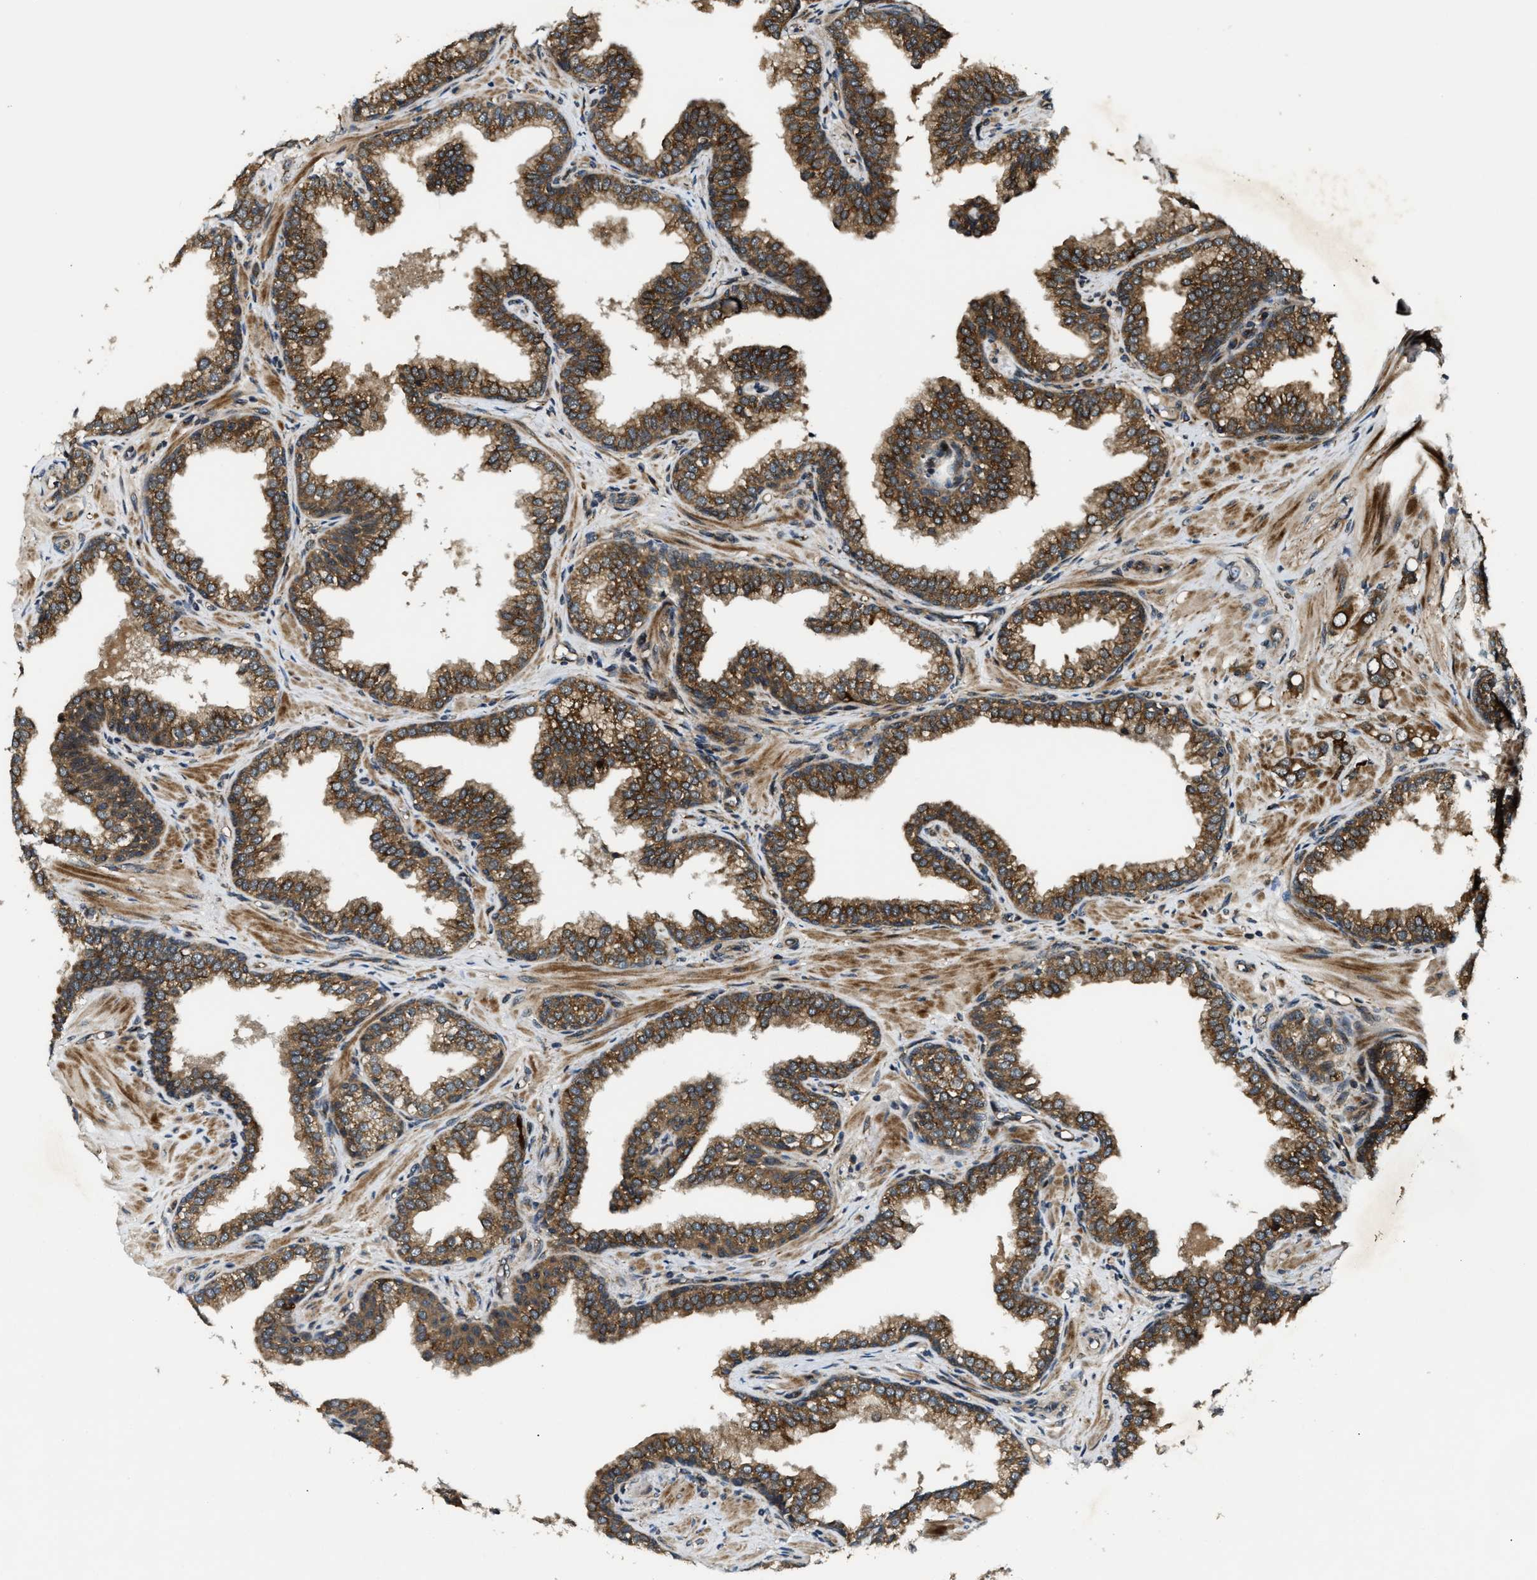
{"staining": {"intensity": "moderate", "quantity": ">75%", "location": "cytoplasmic/membranous"}, "tissue": "prostate cancer", "cell_type": "Tumor cells", "image_type": "cancer", "snomed": [{"axis": "morphology", "description": "Adenocarcinoma, High grade"}, {"axis": "topography", "description": "Prostate"}], "caption": "This is an image of immunohistochemistry staining of high-grade adenocarcinoma (prostate), which shows moderate staining in the cytoplasmic/membranous of tumor cells.", "gene": "PNPLA8", "patient": {"sex": "male", "age": 52}}